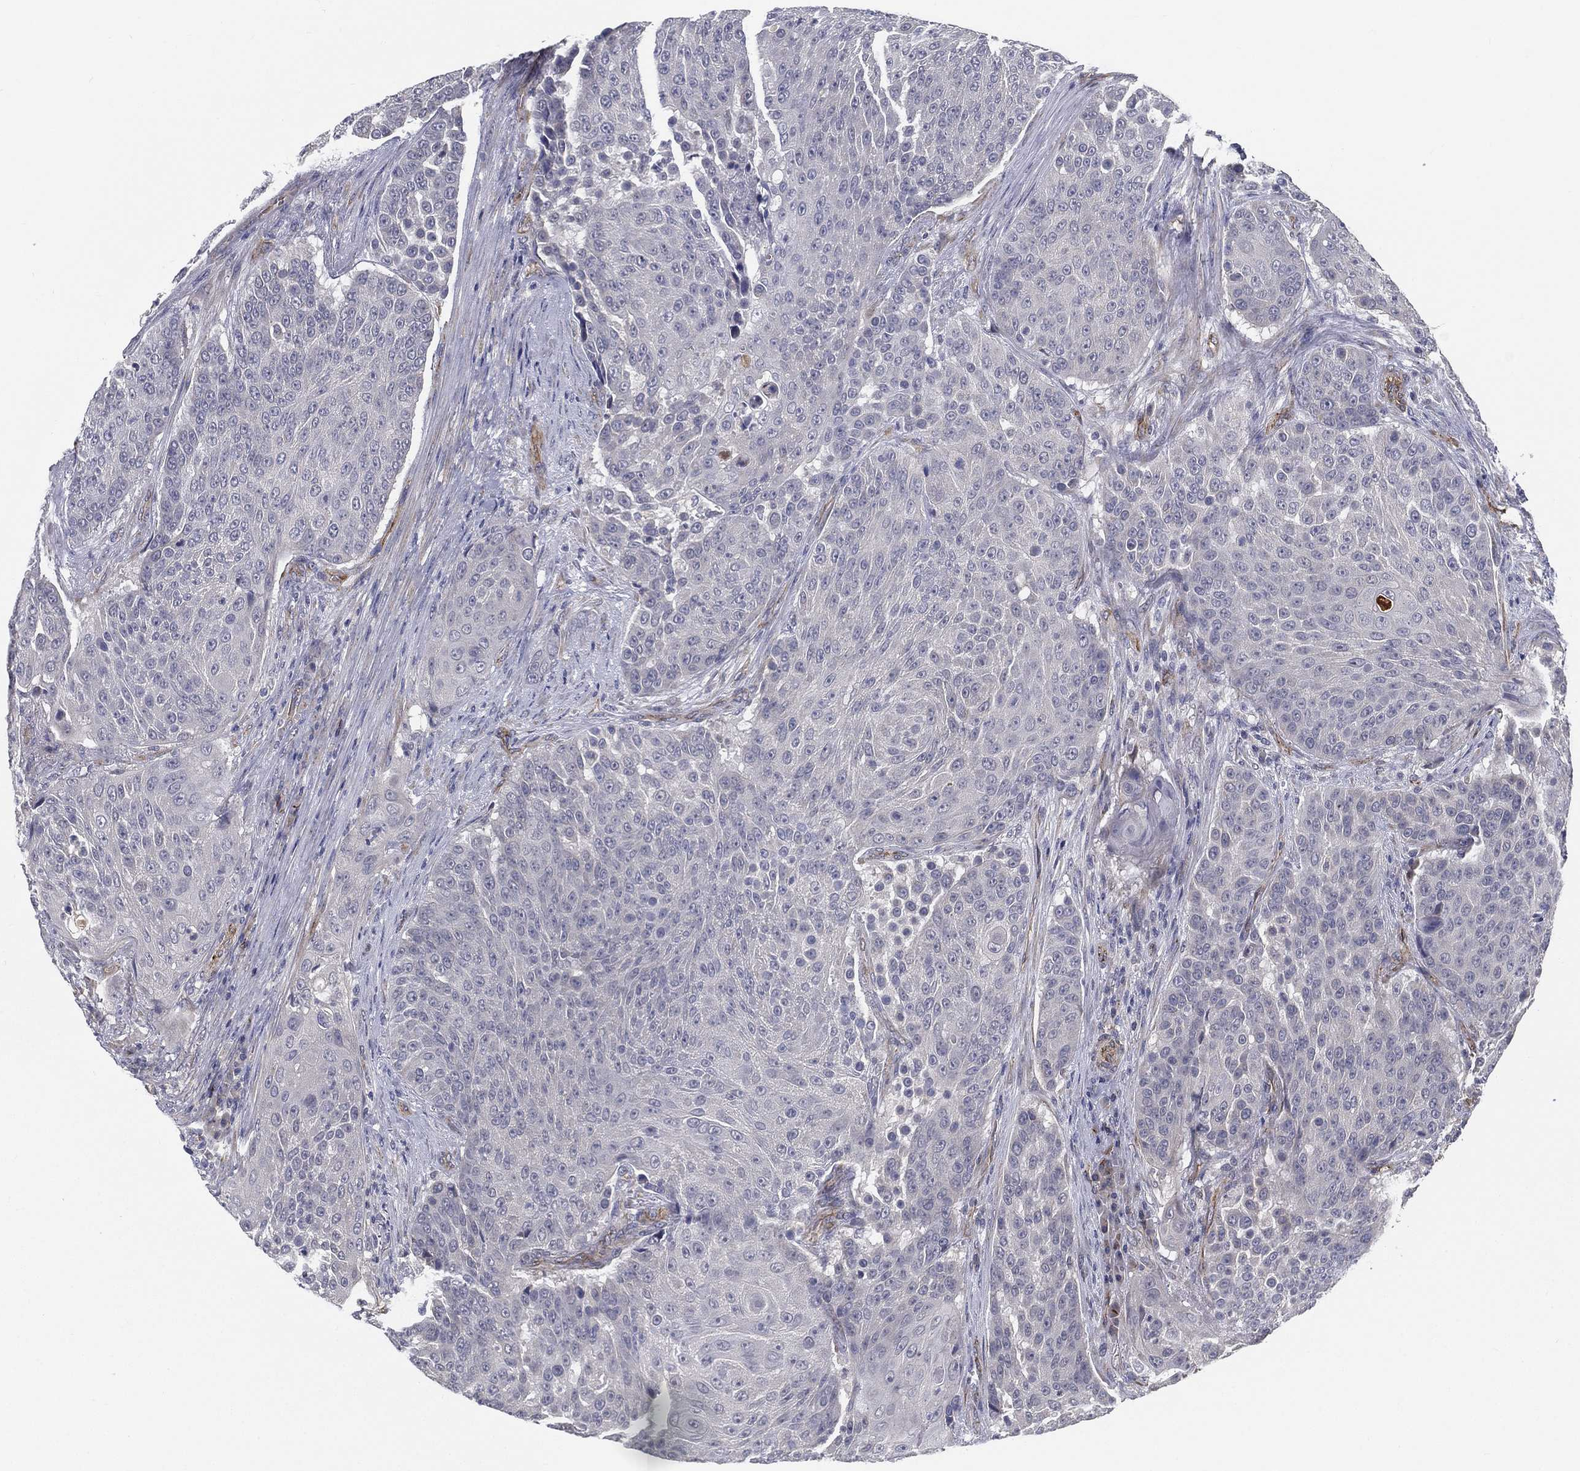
{"staining": {"intensity": "negative", "quantity": "none", "location": "none"}, "tissue": "urothelial cancer", "cell_type": "Tumor cells", "image_type": "cancer", "snomed": [{"axis": "morphology", "description": "Urothelial carcinoma, High grade"}, {"axis": "topography", "description": "Urinary bladder"}], "caption": "Tumor cells show no significant protein positivity in high-grade urothelial carcinoma. The staining is performed using DAB brown chromogen with nuclei counter-stained in using hematoxylin.", "gene": "LRRC56", "patient": {"sex": "female", "age": 63}}